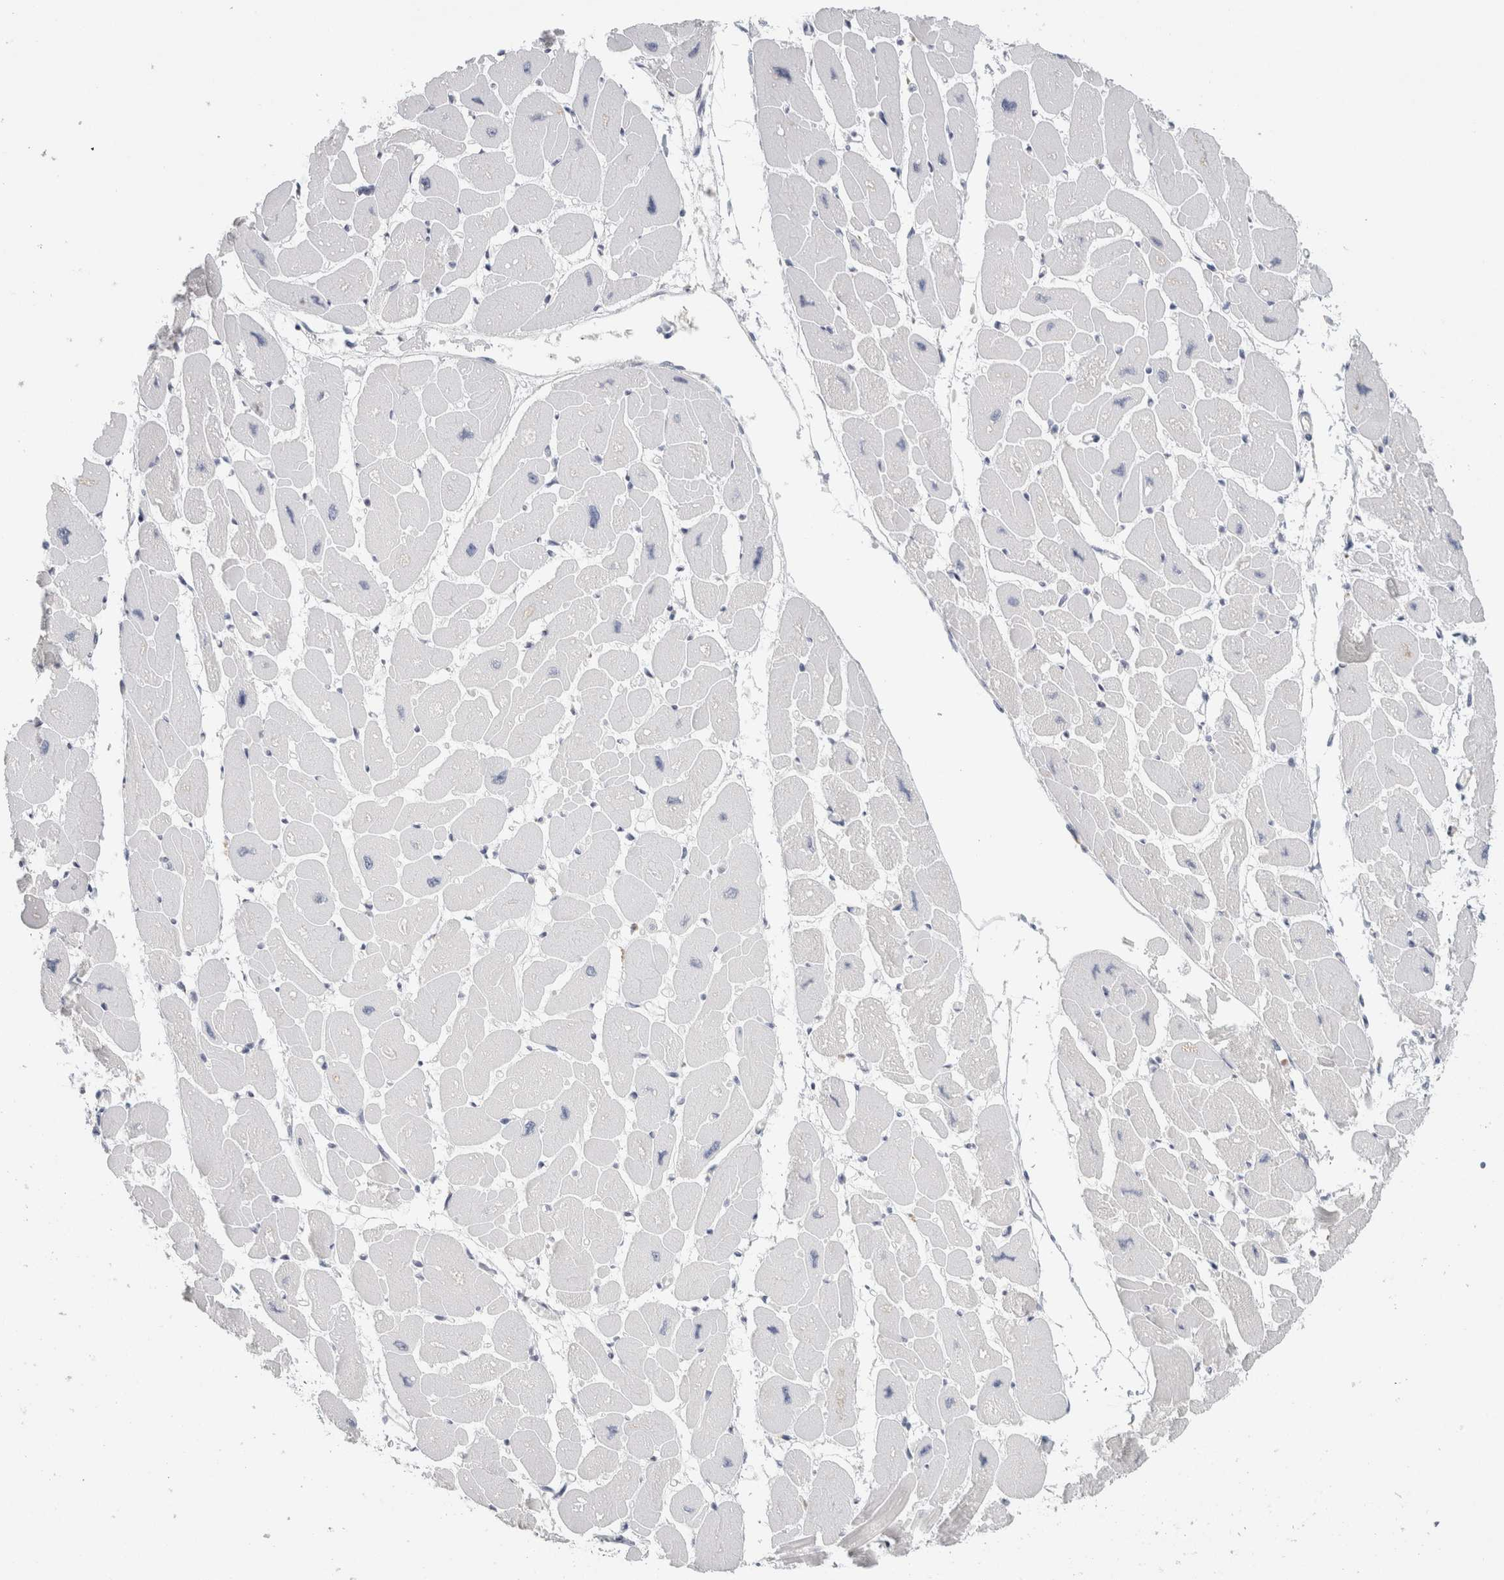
{"staining": {"intensity": "negative", "quantity": "none", "location": "none"}, "tissue": "heart muscle", "cell_type": "Cardiomyocytes", "image_type": "normal", "snomed": [{"axis": "morphology", "description": "Normal tissue, NOS"}, {"axis": "topography", "description": "Heart"}], "caption": "High power microscopy photomicrograph of an immunohistochemistry (IHC) photomicrograph of normal heart muscle, revealing no significant positivity in cardiomyocytes. The staining was performed using DAB to visualize the protein expression in brown, while the nuclei were stained in blue with hematoxylin (Magnification: 20x).", "gene": "STK31", "patient": {"sex": "female", "age": 54}}